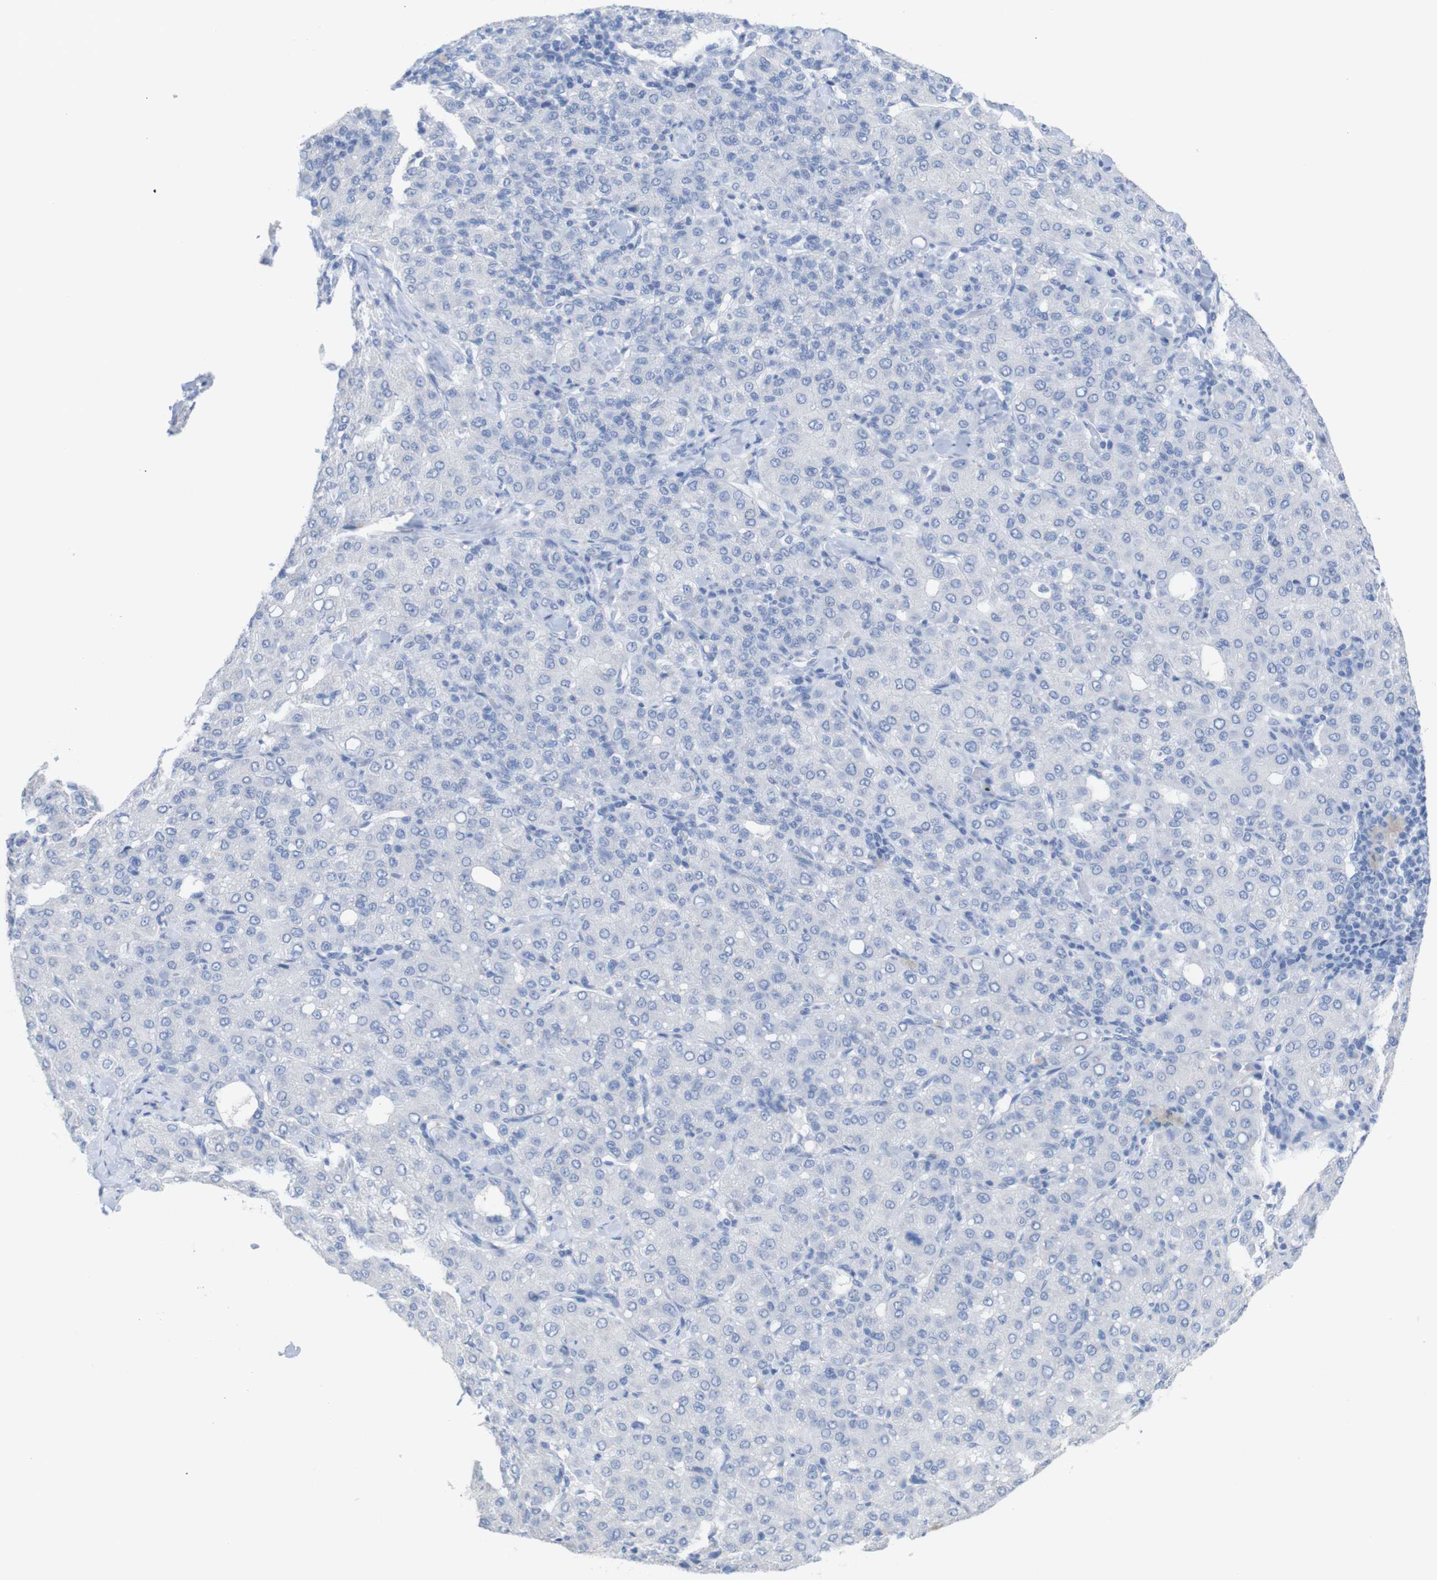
{"staining": {"intensity": "negative", "quantity": "none", "location": "none"}, "tissue": "liver cancer", "cell_type": "Tumor cells", "image_type": "cancer", "snomed": [{"axis": "morphology", "description": "Carcinoma, Hepatocellular, NOS"}, {"axis": "topography", "description": "Liver"}], "caption": "Protein analysis of liver cancer (hepatocellular carcinoma) exhibits no significant staining in tumor cells.", "gene": "PNMA1", "patient": {"sex": "male", "age": 65}}